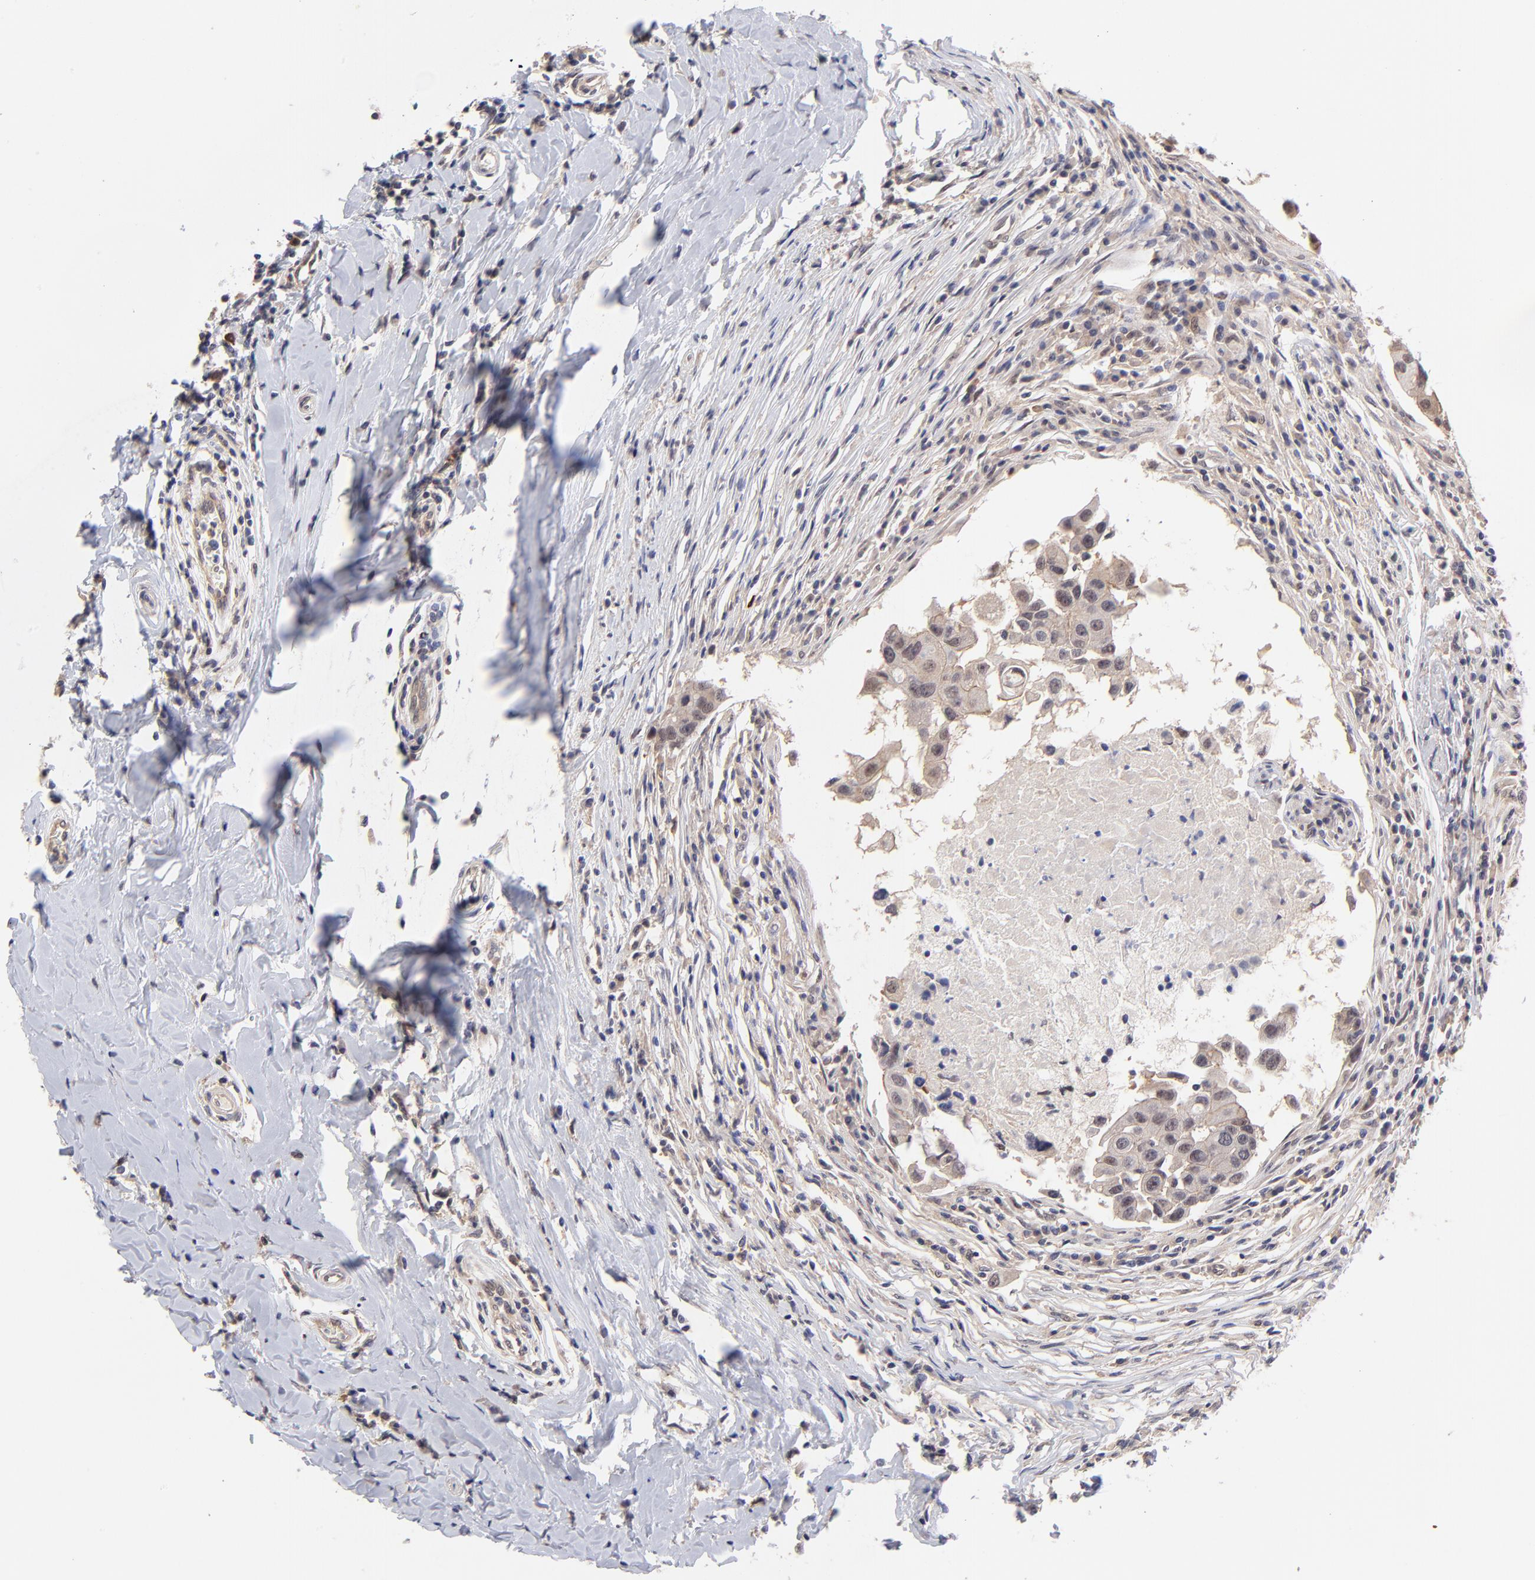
{"staining": {"intensity": "moderate", "quantity": ">75%", "location": "cytoplasmic/membranous"}, "tissue": "breast cancer", "cell_type": "Tumor cells", "image_type": "cancer", "snomed": [{"axis": "morphology", "description": "Duct carcinoma"}, {"axis": "topography", "description": "Breast"}], "caption": "Brown immunohistochemical staining in breast cancer (invasive ductal carcinoma) exhibits moderate cytoplasmic/membranous expression in about >75% of tumor cells. (IHC, brightfield microscopy, high magnification).", "gene": "UBE2E3", "patient": {"sex": "female", "age": 27}}